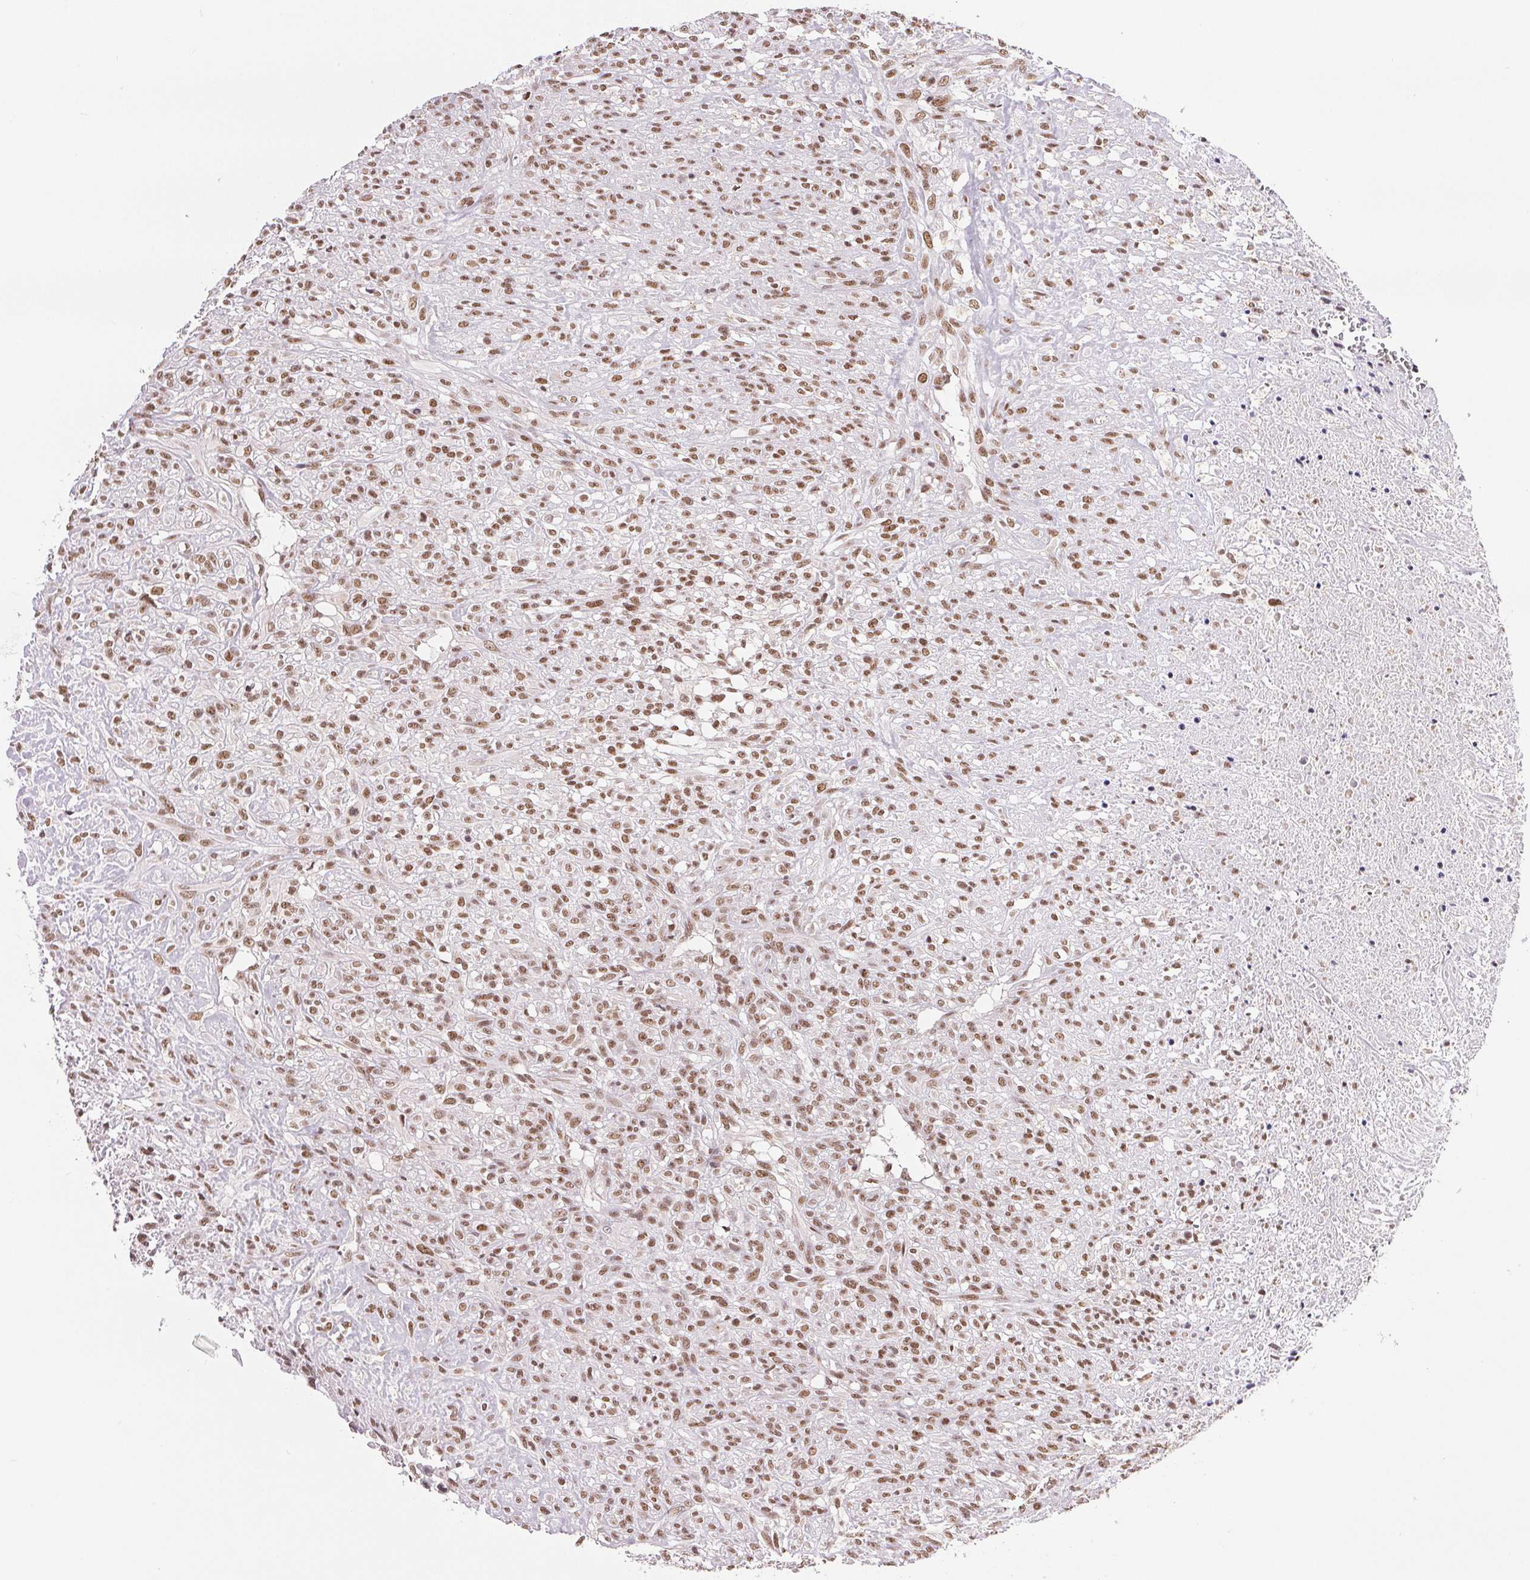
{"staining": {"intensity": "moderate", "quantity": ">75%", "location": "nuclear"}, "tissue": "renal cancer", "cell_type": "Tumor cells", "image_type": "cancer", "snomed": [{"axis": "morphology", "description": "Adenocarcinoma, NOS"}, {"axis": "topography", "description": "Kidney"}], "caption": "Immunohistochemistry (IHC) staining of renal adenocarcinoma, which exhibits medium levels of moderate nuclear positivity in about >75% of tumor cells indicating moderate nuclear protein positivity. The staining was performed using DAB (3,3'-diaminobenzidine) (brown) for protein detection and nuclei were counterstained in hematoxylin (blue).", "gene": "NFE2L1", "patient": {"sex": "male", "age": 58}}